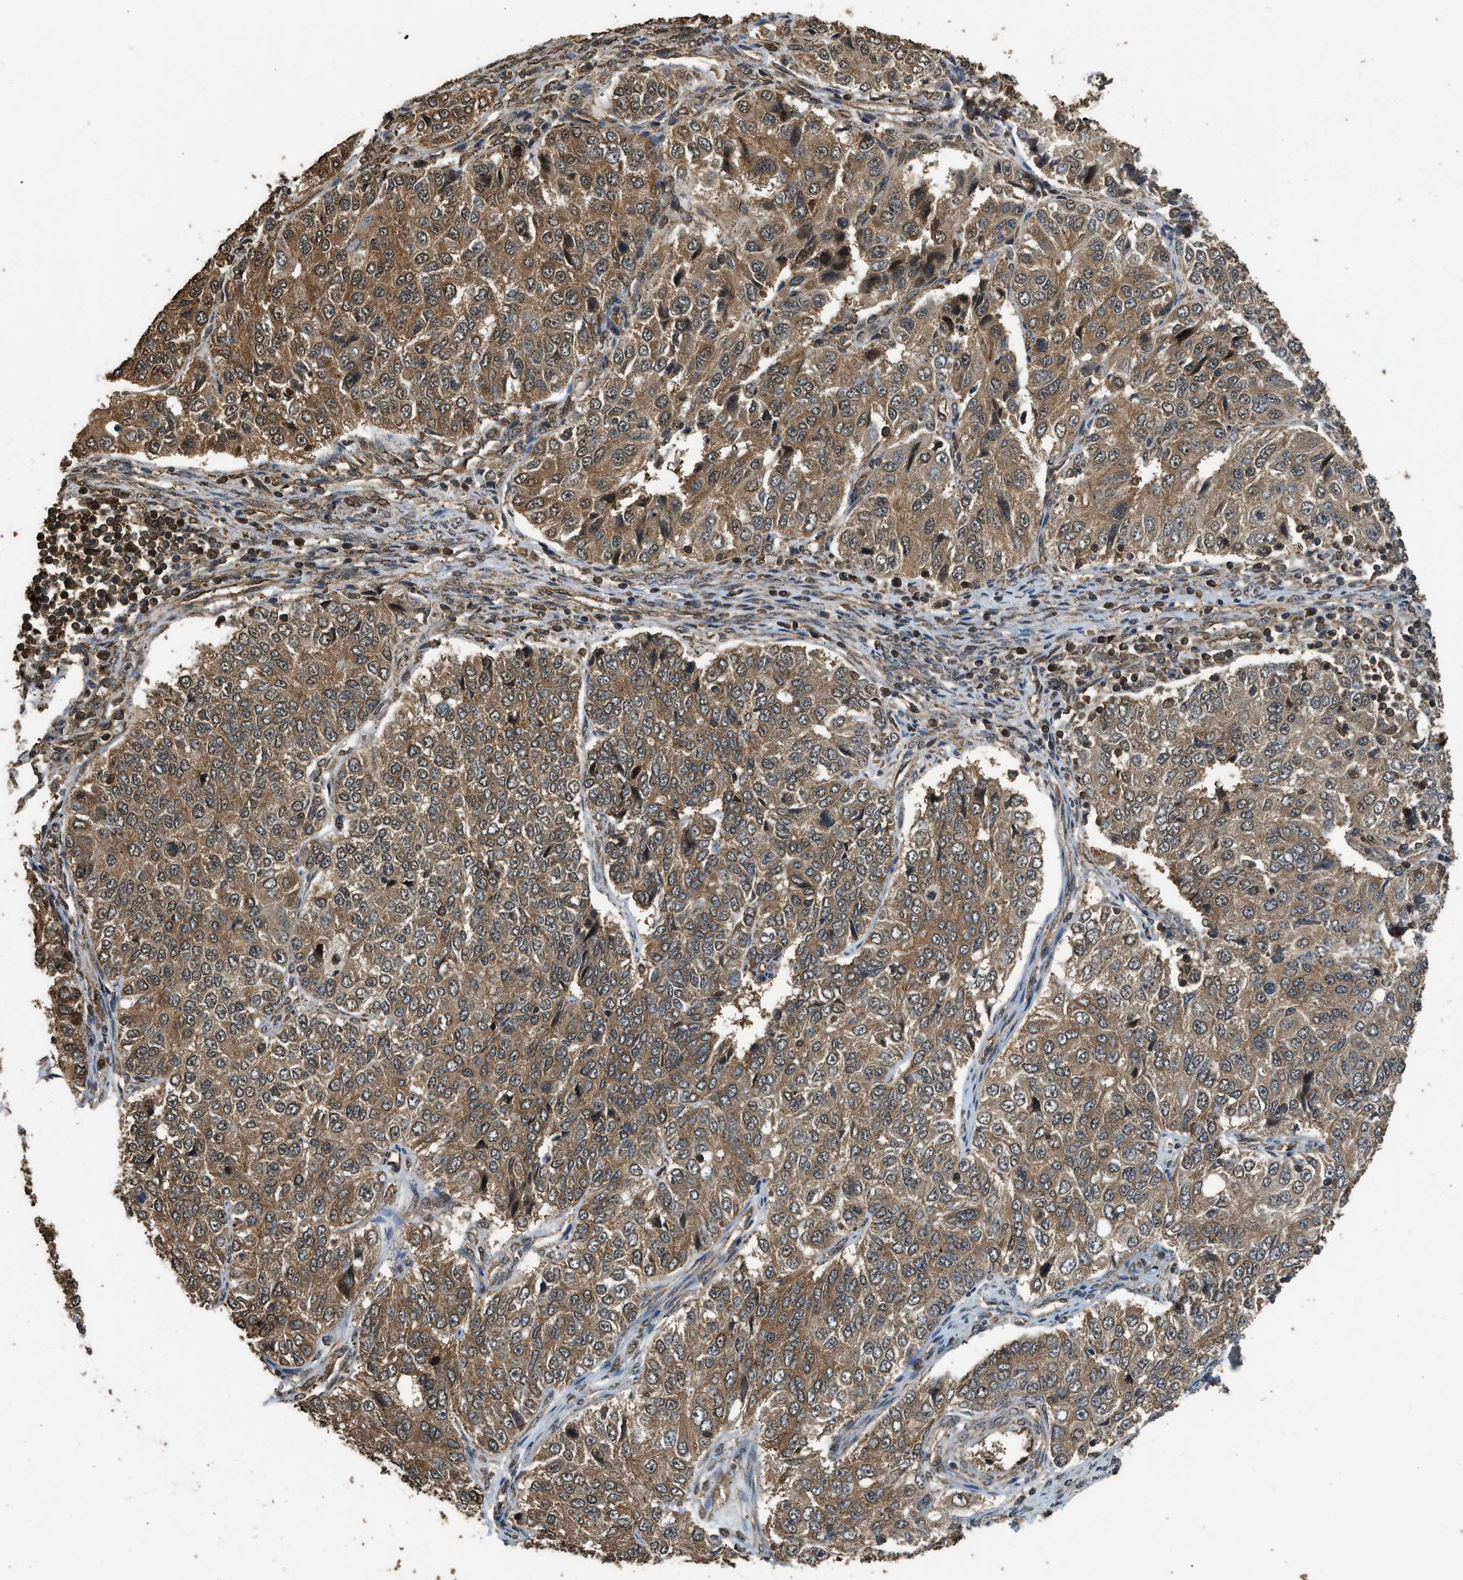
{"staining": {"intensity": "moderate", "quantity": ">75%", "location": "cytoplasmic/membranous"}, "tissue": "ovarian cancer", "cell_type": "Tumor cells", "image_type": "cancer", "snomed": [{"axis": "morphology", "description": "Carcinoma, endometroid"}, {"axis": "topography", "description": "Ovary"}], "caption": "Ovarian cancer stained with a protein marker reveals moderate staining in tumor cells.", "gene": "MYBL2", "patient": {"sex": "female", "age": 51}}